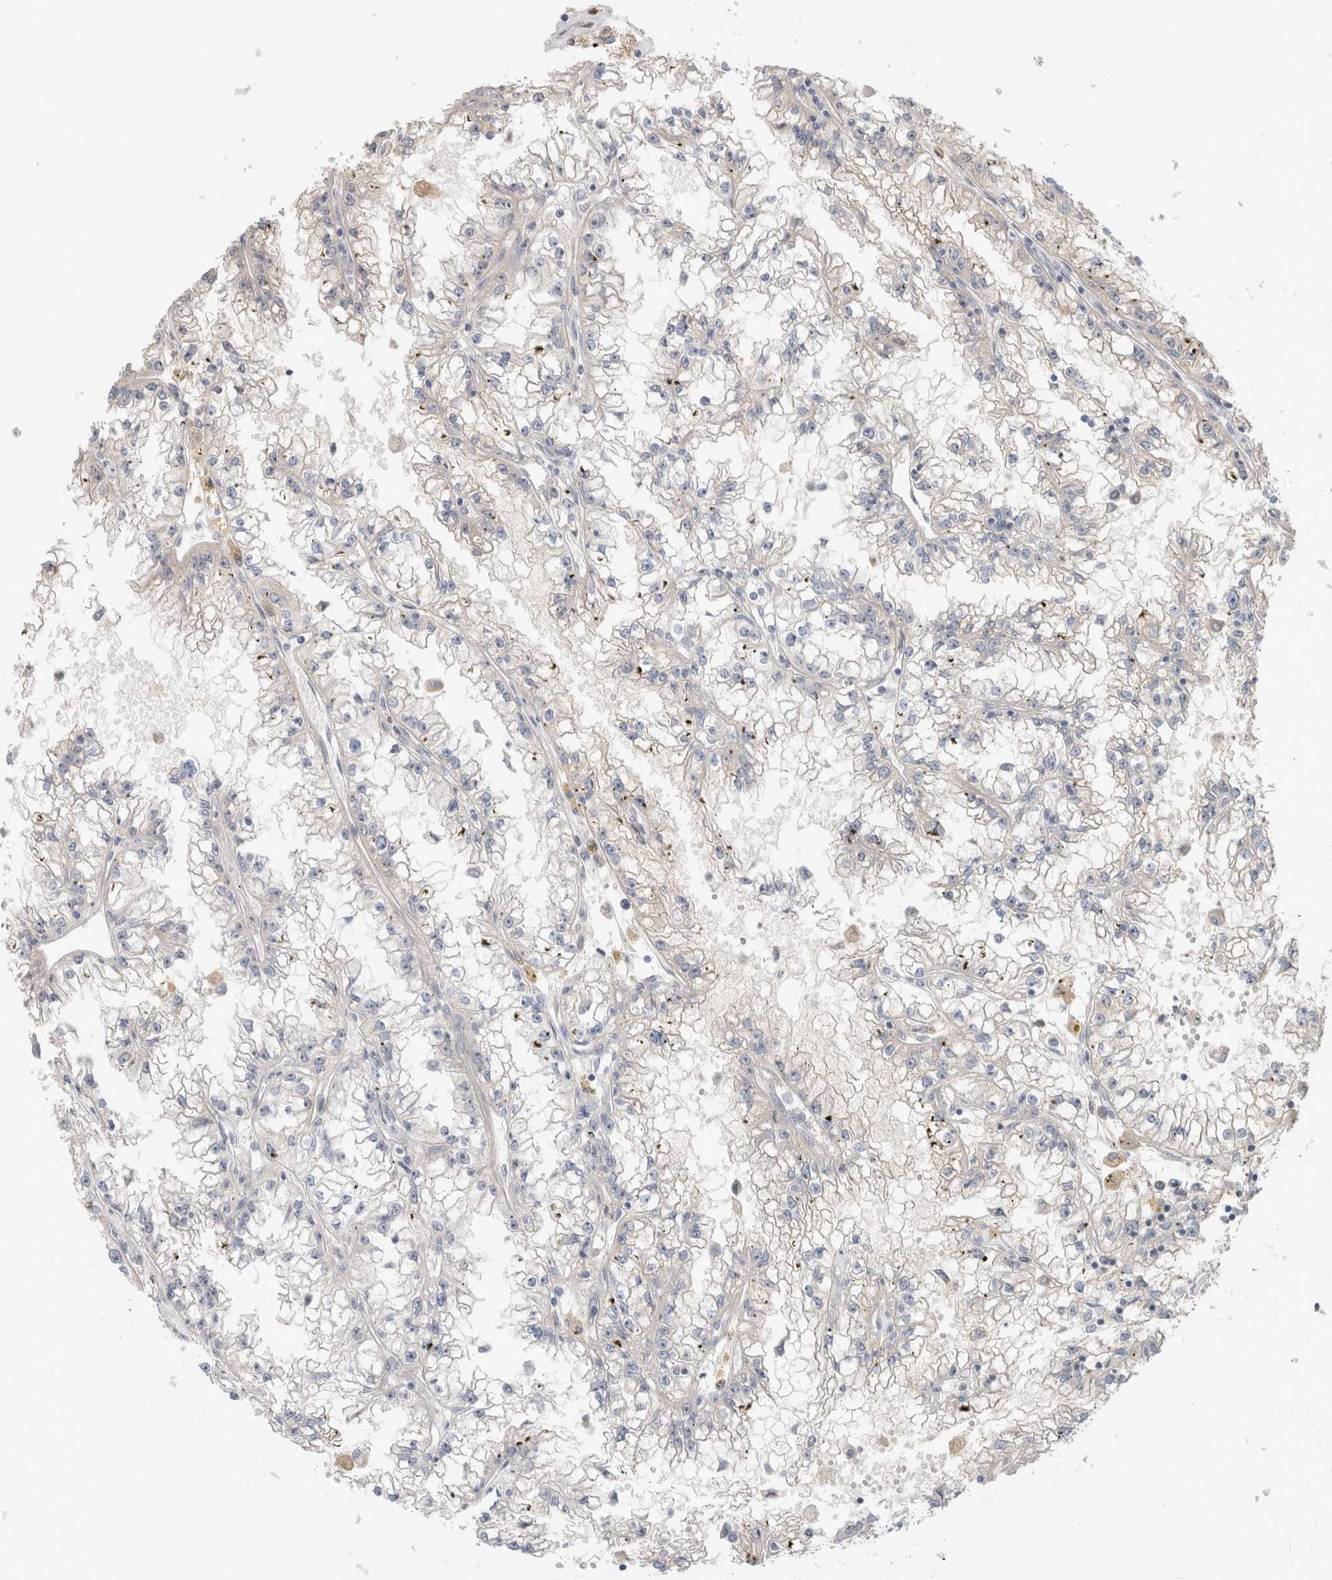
{"staining": {"intensity": "negative", "quantity": "none", "location": "none"}, "tissue": "renal cancer", "cell_type": "Tumor cells", "image_type": "cancer", "snomed": [{"axis": "morphology", "description": "Adenocarcinoma, NOS"}, {"axis": "topography", "description": "Kidney"}], "caption": "This is an IHC photomicrograph of human renal adenocarcinoma. There is no expression in tumor cells.", "gene": "SYDE2", "patient": {"sex": "male", "age": 56}}